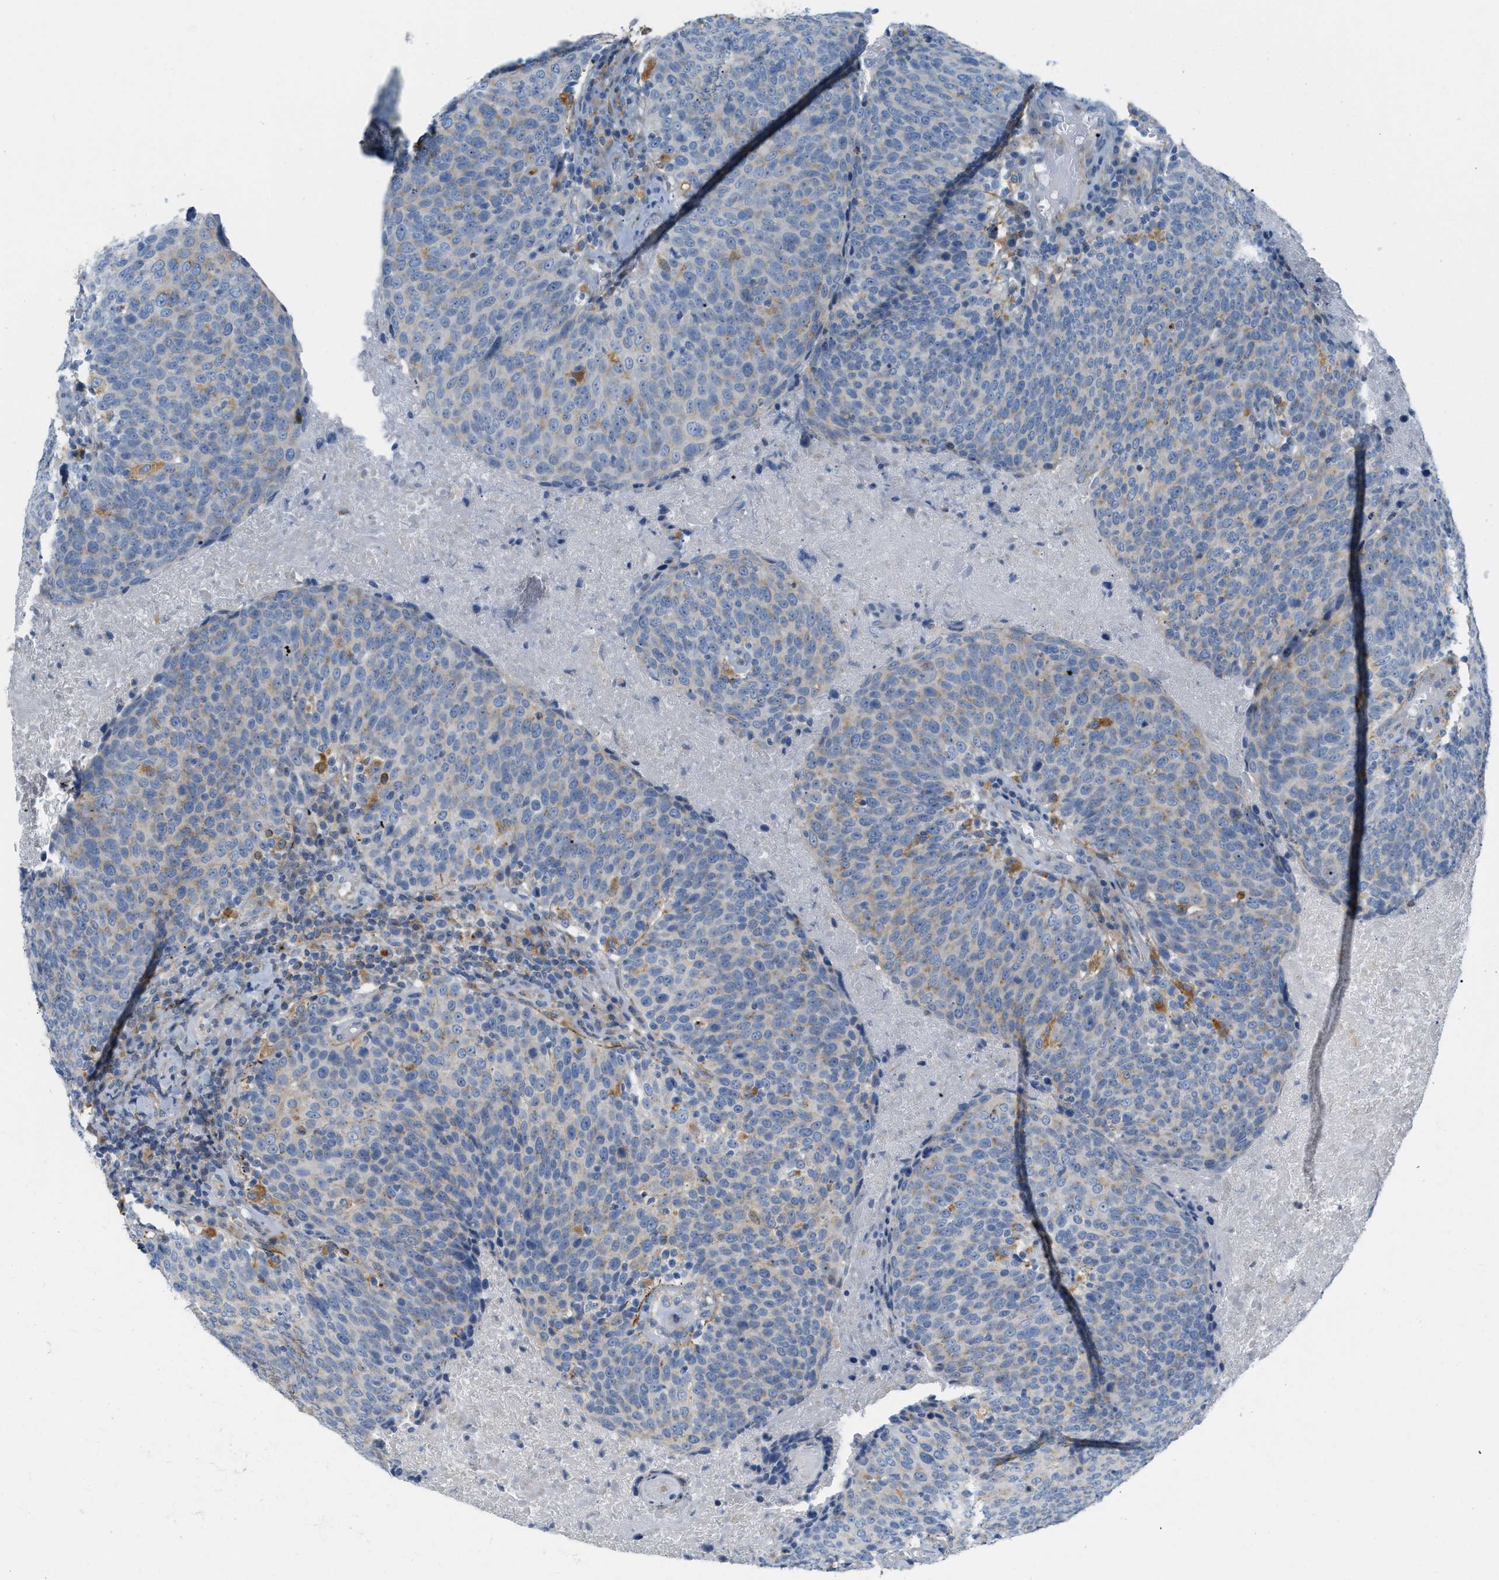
{"staining": {"intensity": "weak", "quantity": "<25%", "location": "cytoplasmic/membranous"}, "tissue": "head and neck cancer", "cell_type": "Tumor cells", "image_type": "cancer", "snomed": [{"axis": "morphology", "description": "Squamous cell carcinoma, NOS"}, {"axis": "morphology", "description": "Squamous cell carcinoma, metastatic, NOS"}, {"axis": "topography", "description": "Lymph node"}, {"axis": "topography", "description": "Head-Neck"}], "caption": "Head and neck cancer was stained to show a protein in brown. There is no significant staining in tumor cells.", "gene": "LMBRD1", "patient": {"sex": "male", "age": 62}}